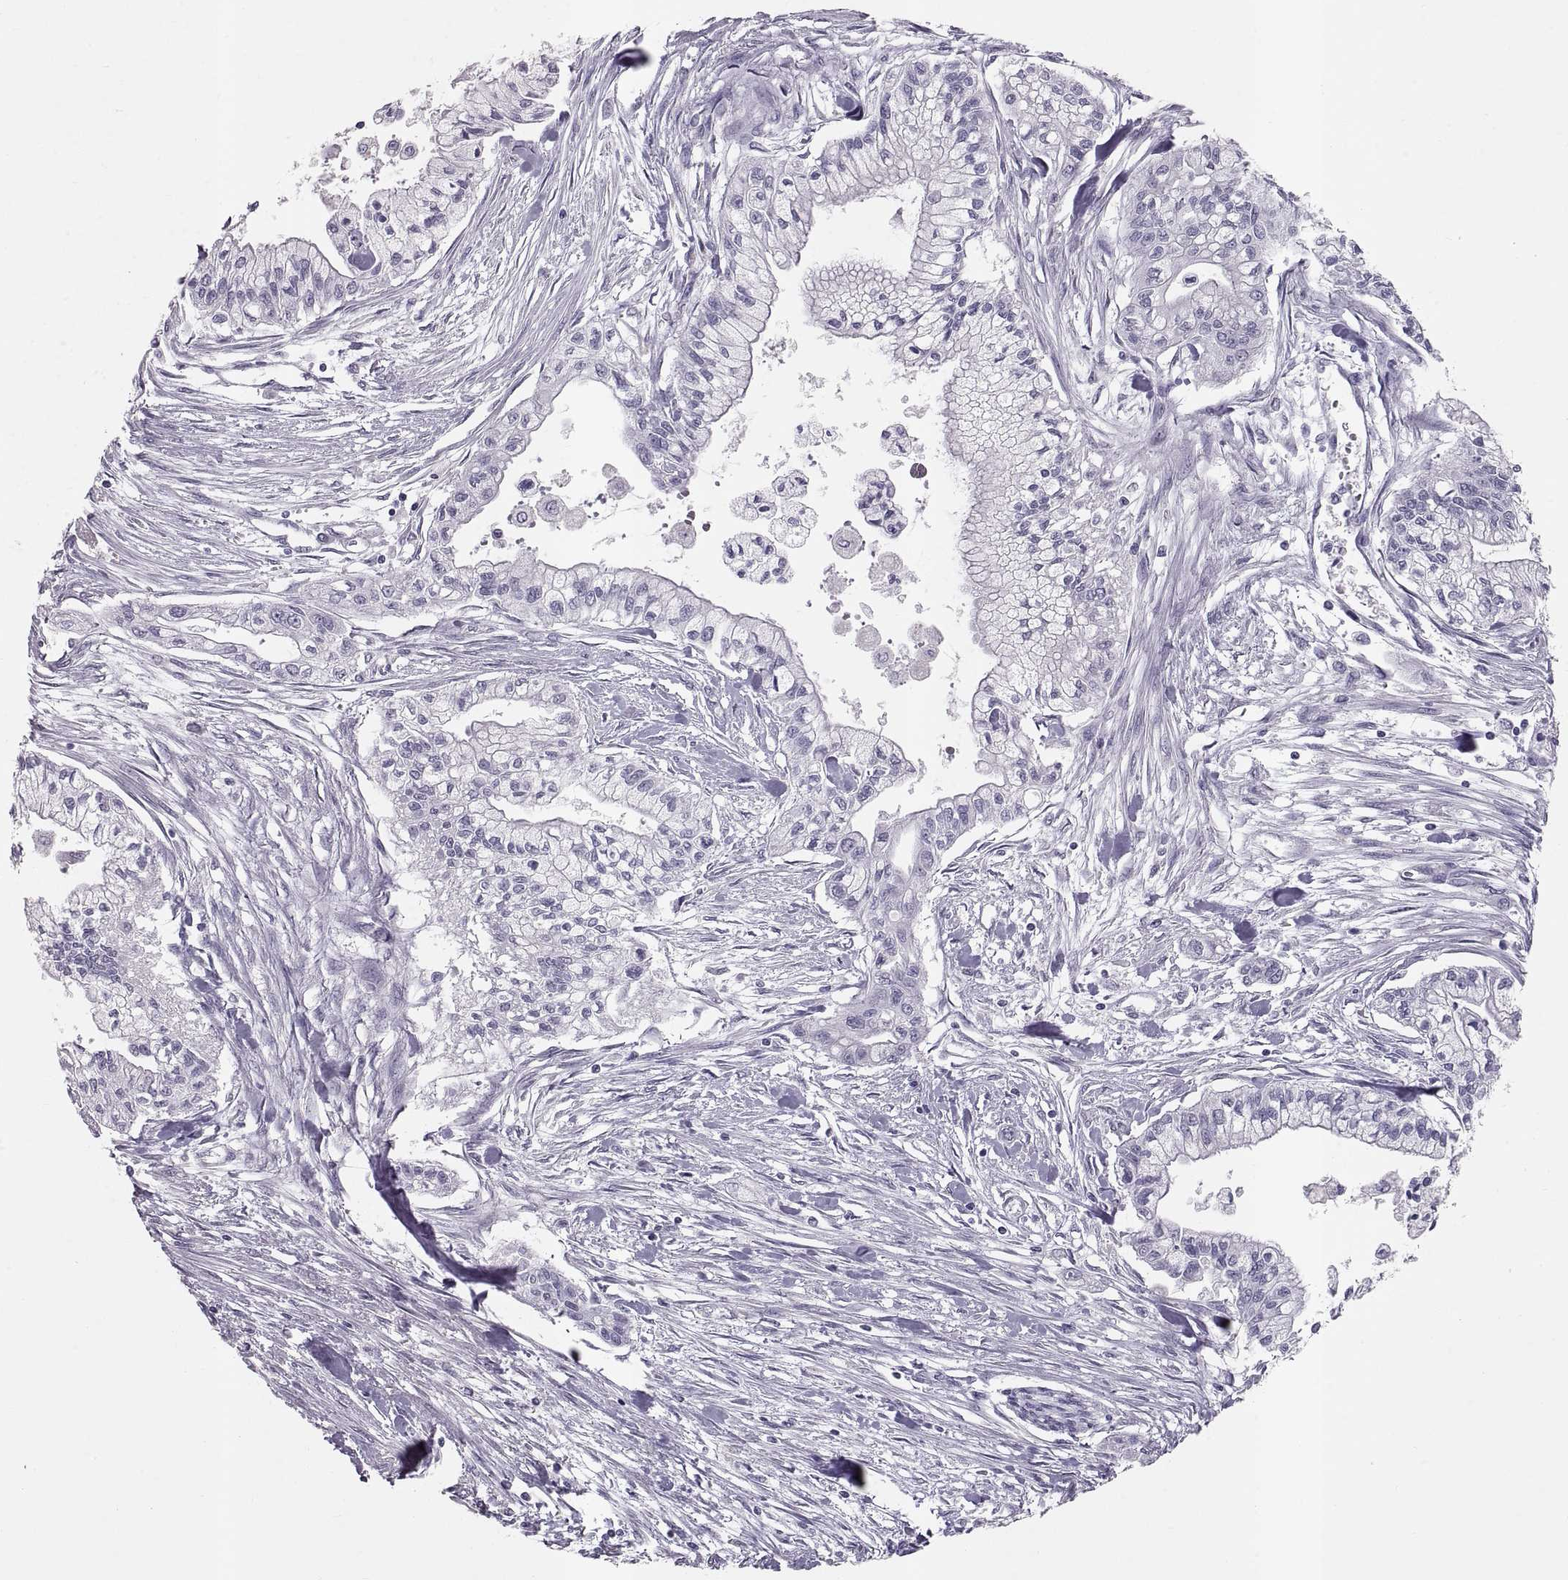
{"staining": {"intensity": "negative", "quantity": "none", "location": "none"}, "tissue": "pancreatic cancer", "cell_type": "Tumor cells", "image_type": "cancer", "snomed": [{"axis": "morphology", "description": "Adenocarcinoma, NOS"}, {"axis": "topography", "description": "Pancreas"}], "caption": "Image shows no significant protein expression in tumor cells of pancreatic cancer.", "gene": "WBP2NL", "patient": {"sex": "male", "age": 54}}